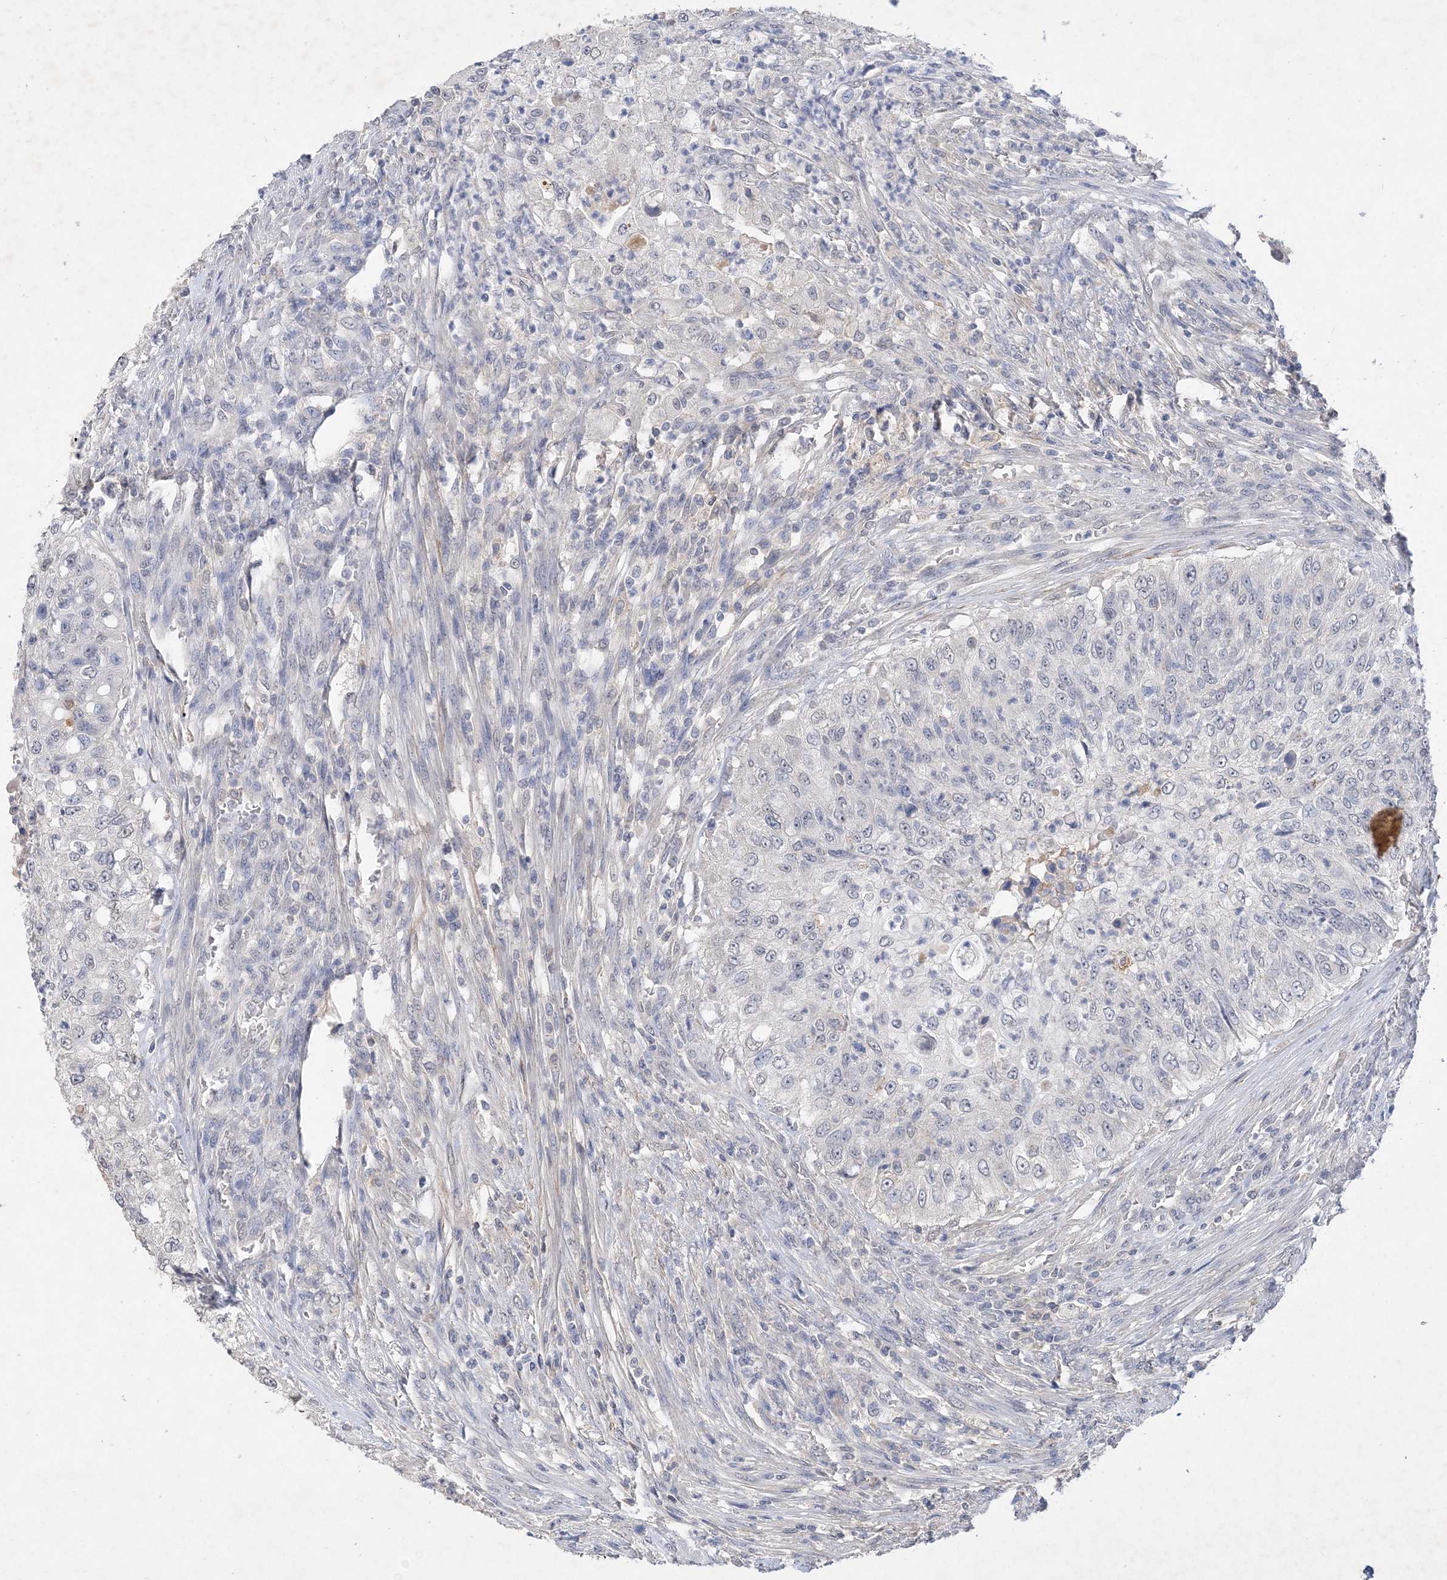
{"staining": {"intensity": "negative", "quantity": "none", "location": "none"}, "tissue": "urothelial cancer", "cell_type": "Tumor cells", "image_type": "cancer", "snomed": [{"axis": "morphology", "description": "Urothelial carcinoma, High grade"}, {"axis": "topography", "description": "Urinary bladder"}], "caption": "Tumor cells are negative for protein expression in human urothelial carcinoma (high-grade). (DAB (3,3'-diaminobenzidine) IHC visualized using brightfield microscopy, high magnification).", "gene": "C11orf58", "patient": {"sex": "female", "age": 60}}